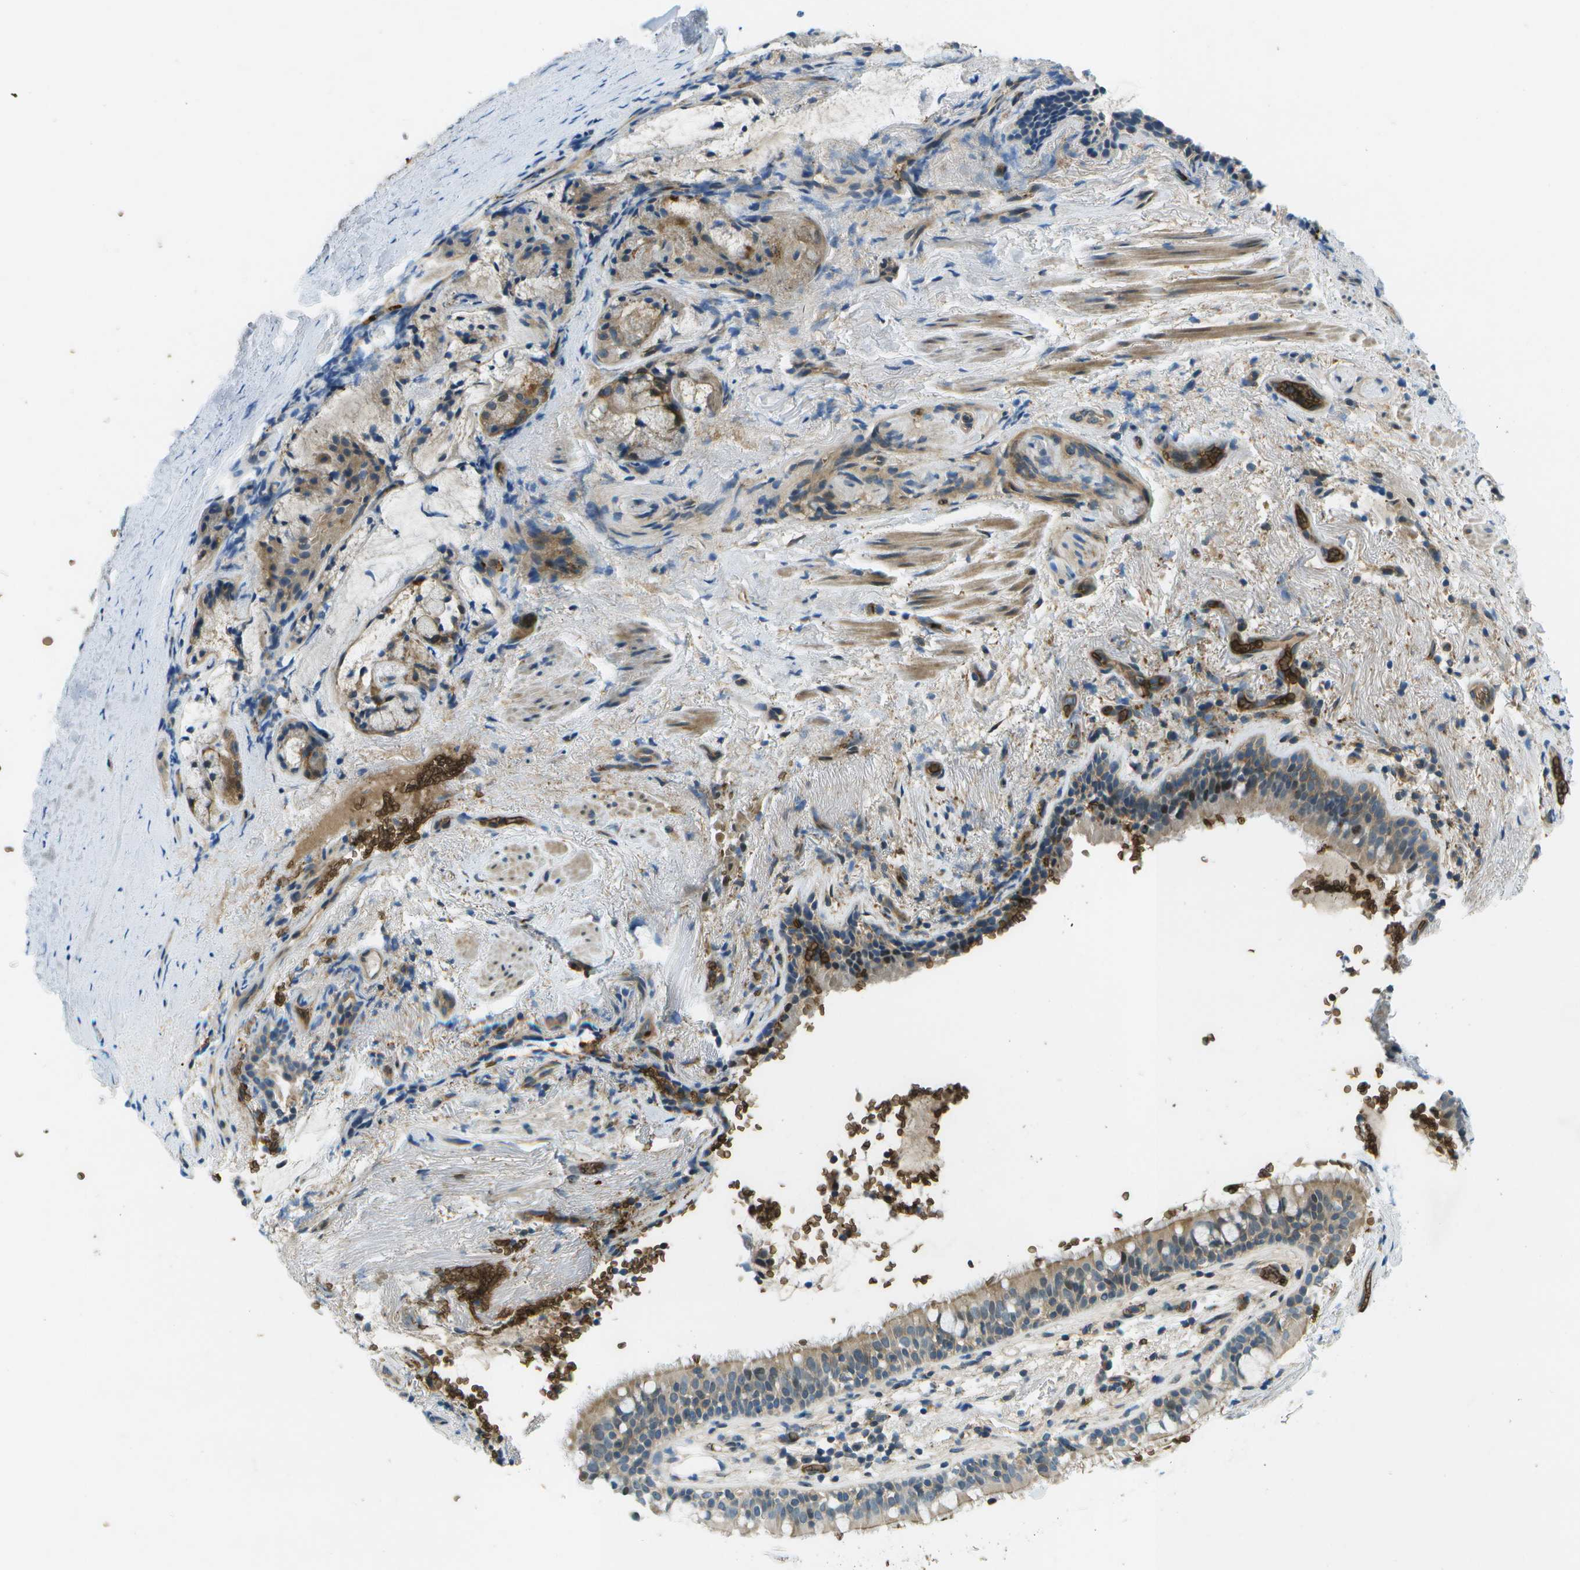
{"staining": {"intensity": "weak", "quantity": "25%-75%", "location": "cytoplasmic/membranous"}, "tissue": "bronchus", "cell_type": "Respiratory epithelial cells", "image_type": "normal", "snomed": [{"axis": "morphology", "description": "Normal tissue, NOS"}, {"axis": "morphology", "description": "Inflammation, NOS"}, {"axis": "topography", "description": "Cartilage tissue"}, {"axis": "topography", "description": "Bronchus"}], "caption": "High-power microscopy captured an immunohistochemistry histopathology image of benign bronchus, revealing weak cytoplasmic/membranous positivity in approximately 25%-75% of respiratory epithelial cells.", "gene": "CTIF", "patient": {"sex": "male", "age": 77}}